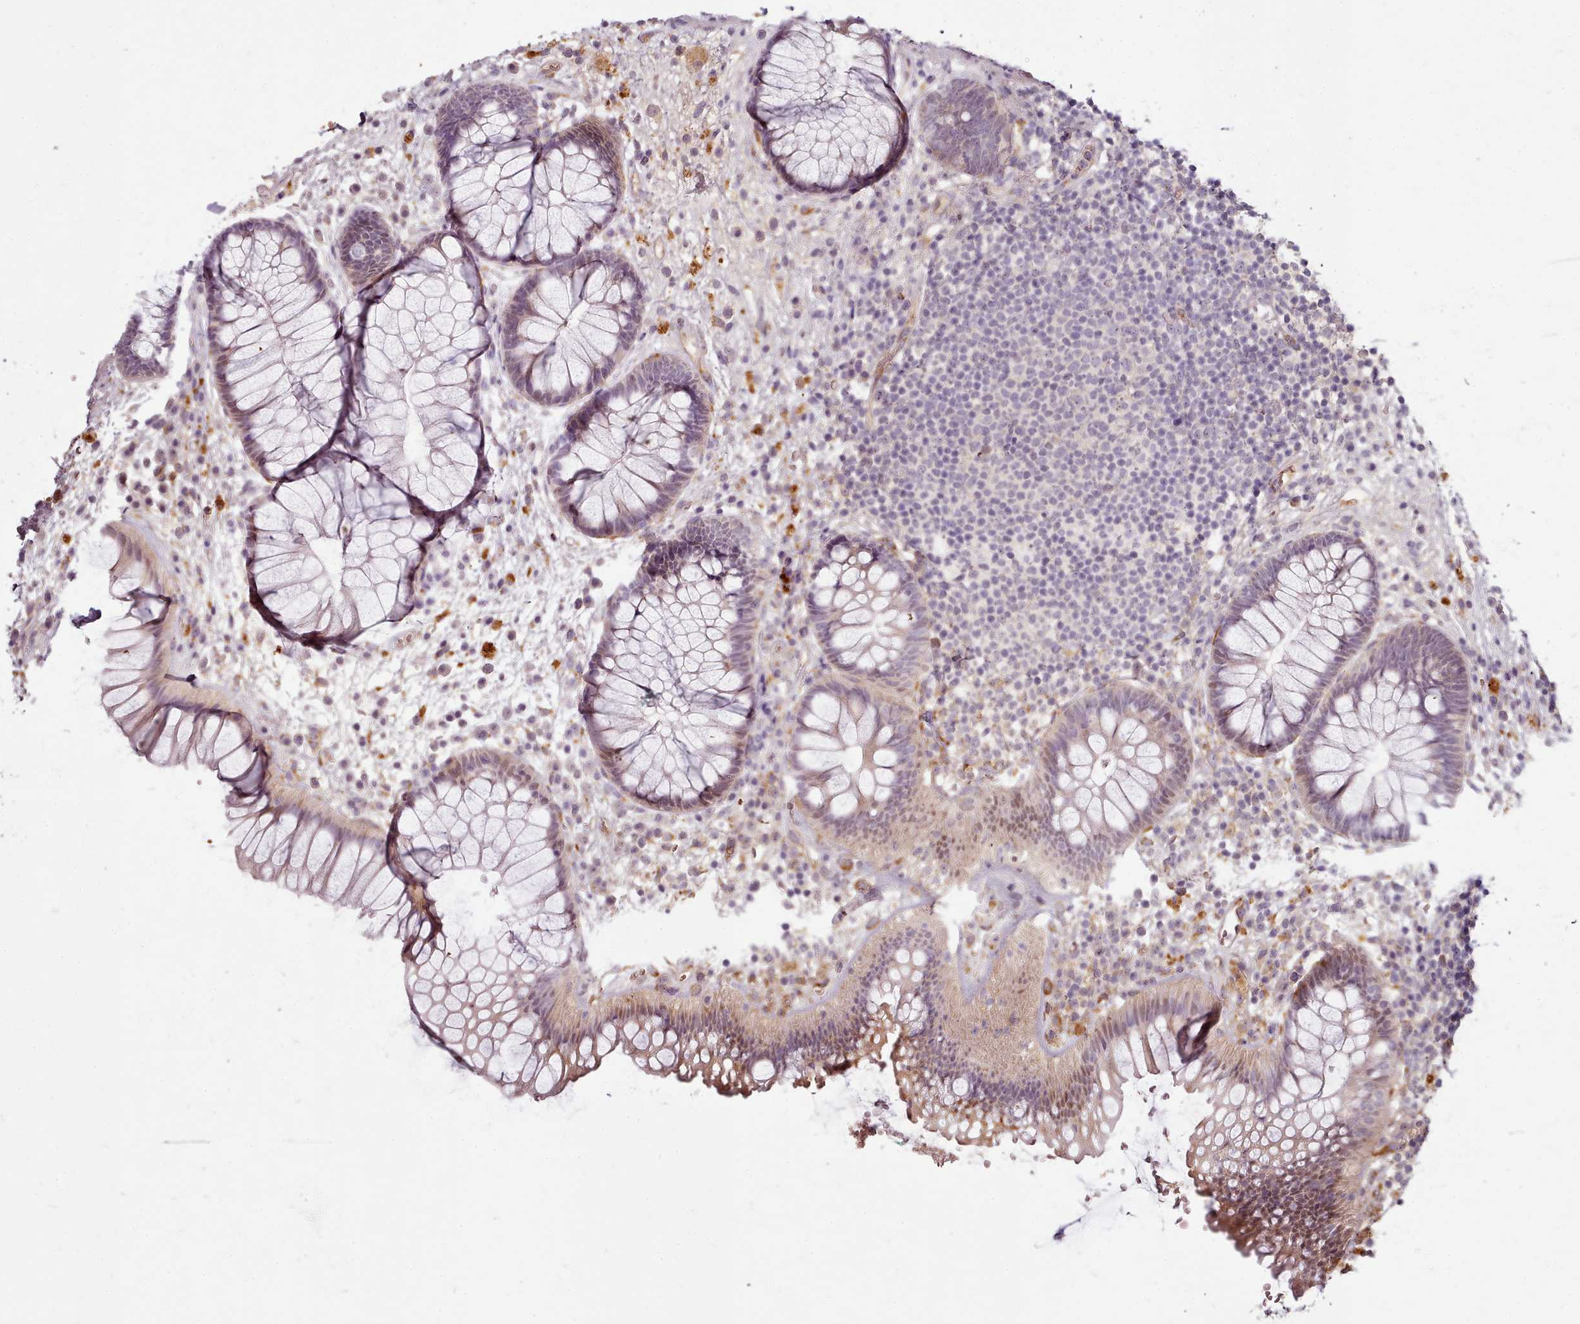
{"staining": {"intensity": "weak", "quantity": "25%-75%", "location": "cytoplasmic/membranous,nuclear"}, "tissue": "rectum", "cell_type": "Glandular cells", "image_type": "normal", "snomed": [{"axis": "morphology", "description": "Normal tissue, NOS"}, {"axis": "topography", "description": "Rectum"}], "caption": "Brown immunohistochemical staining in benign human rectum displays weak cytoplasmic/membranous,nuclear positivity in approximately 25%-75% of glandular cells. (DAB (3,3'-diaminobenzidine) IHC, brown staining for protein, blue staining for nuclei).", "gene": "C1QTNF5", "patient": {"sex": "male", "age": 51}}